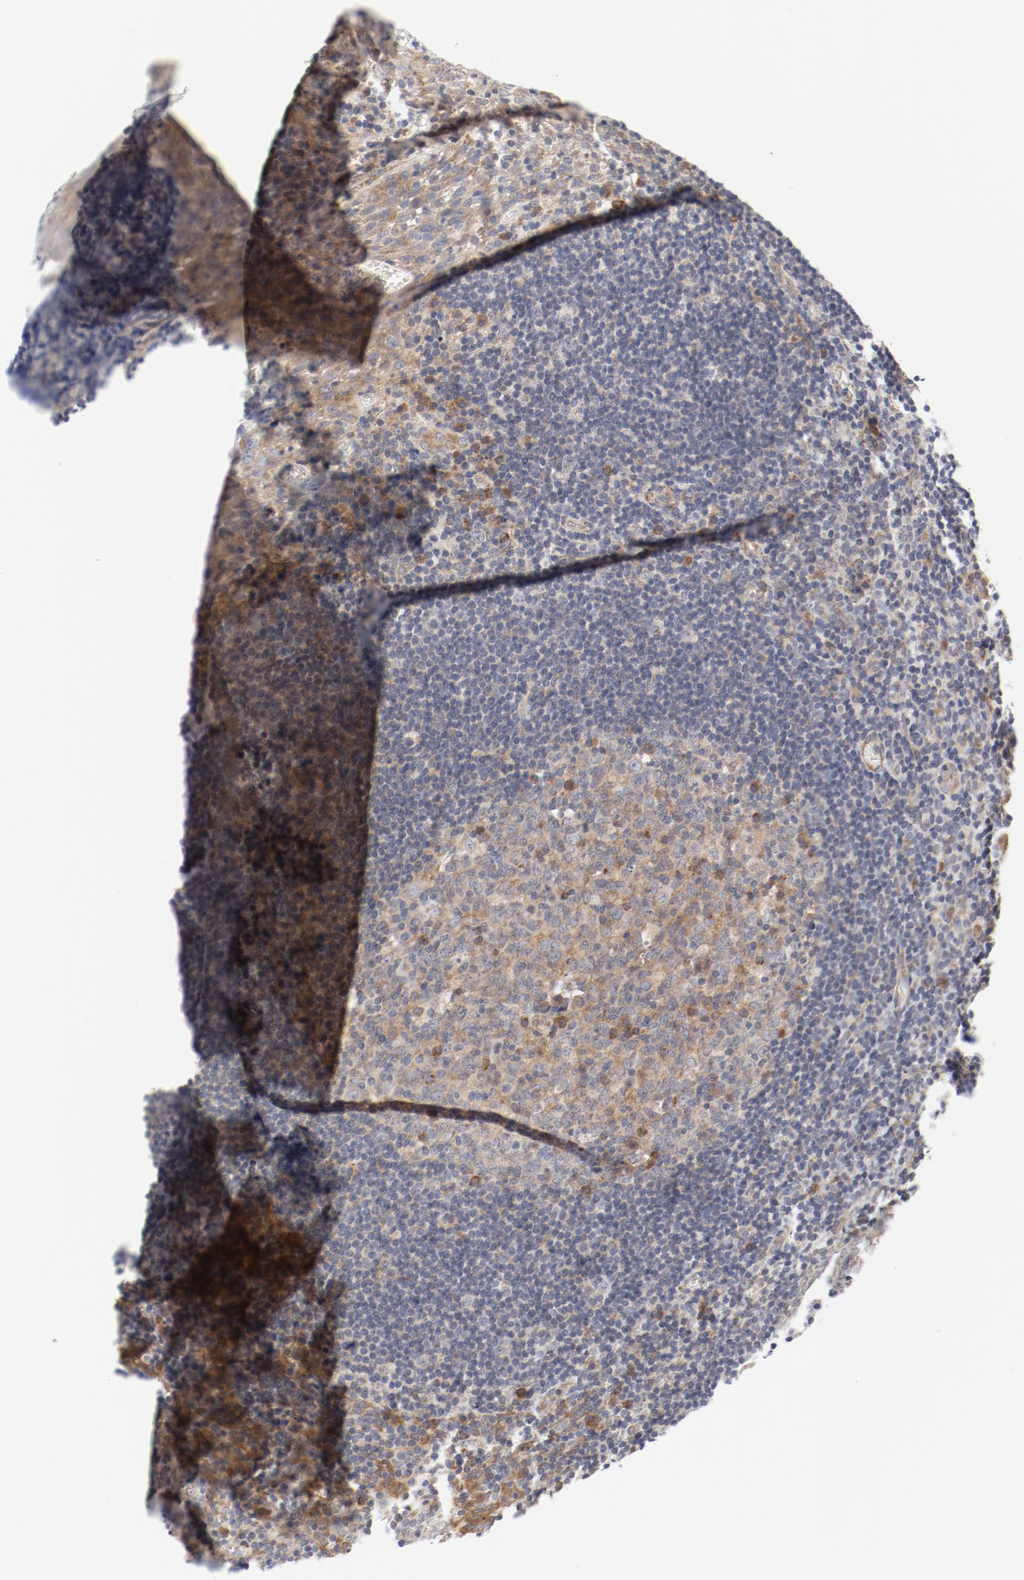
{"staining": {"intensity": "moderate", "quantity": ">75%", "location": "cytoplasmic/membranous"}, "tissue": "tonsil", "cell_type": "Germinal center cells", "image_type": "normal", "snomed": [{"axis": "morphology", "description": "Normal tissue, NOS"}, {"axis": "topography", "description": "Tonsil"}], "caption": "Germinal center cells show medium levels of moderate cytoplasmic/membranous staining in about >75% of cells in normal tonsil.", "gene": "BAD", "patient": {"sex": "male", "age": 20}}